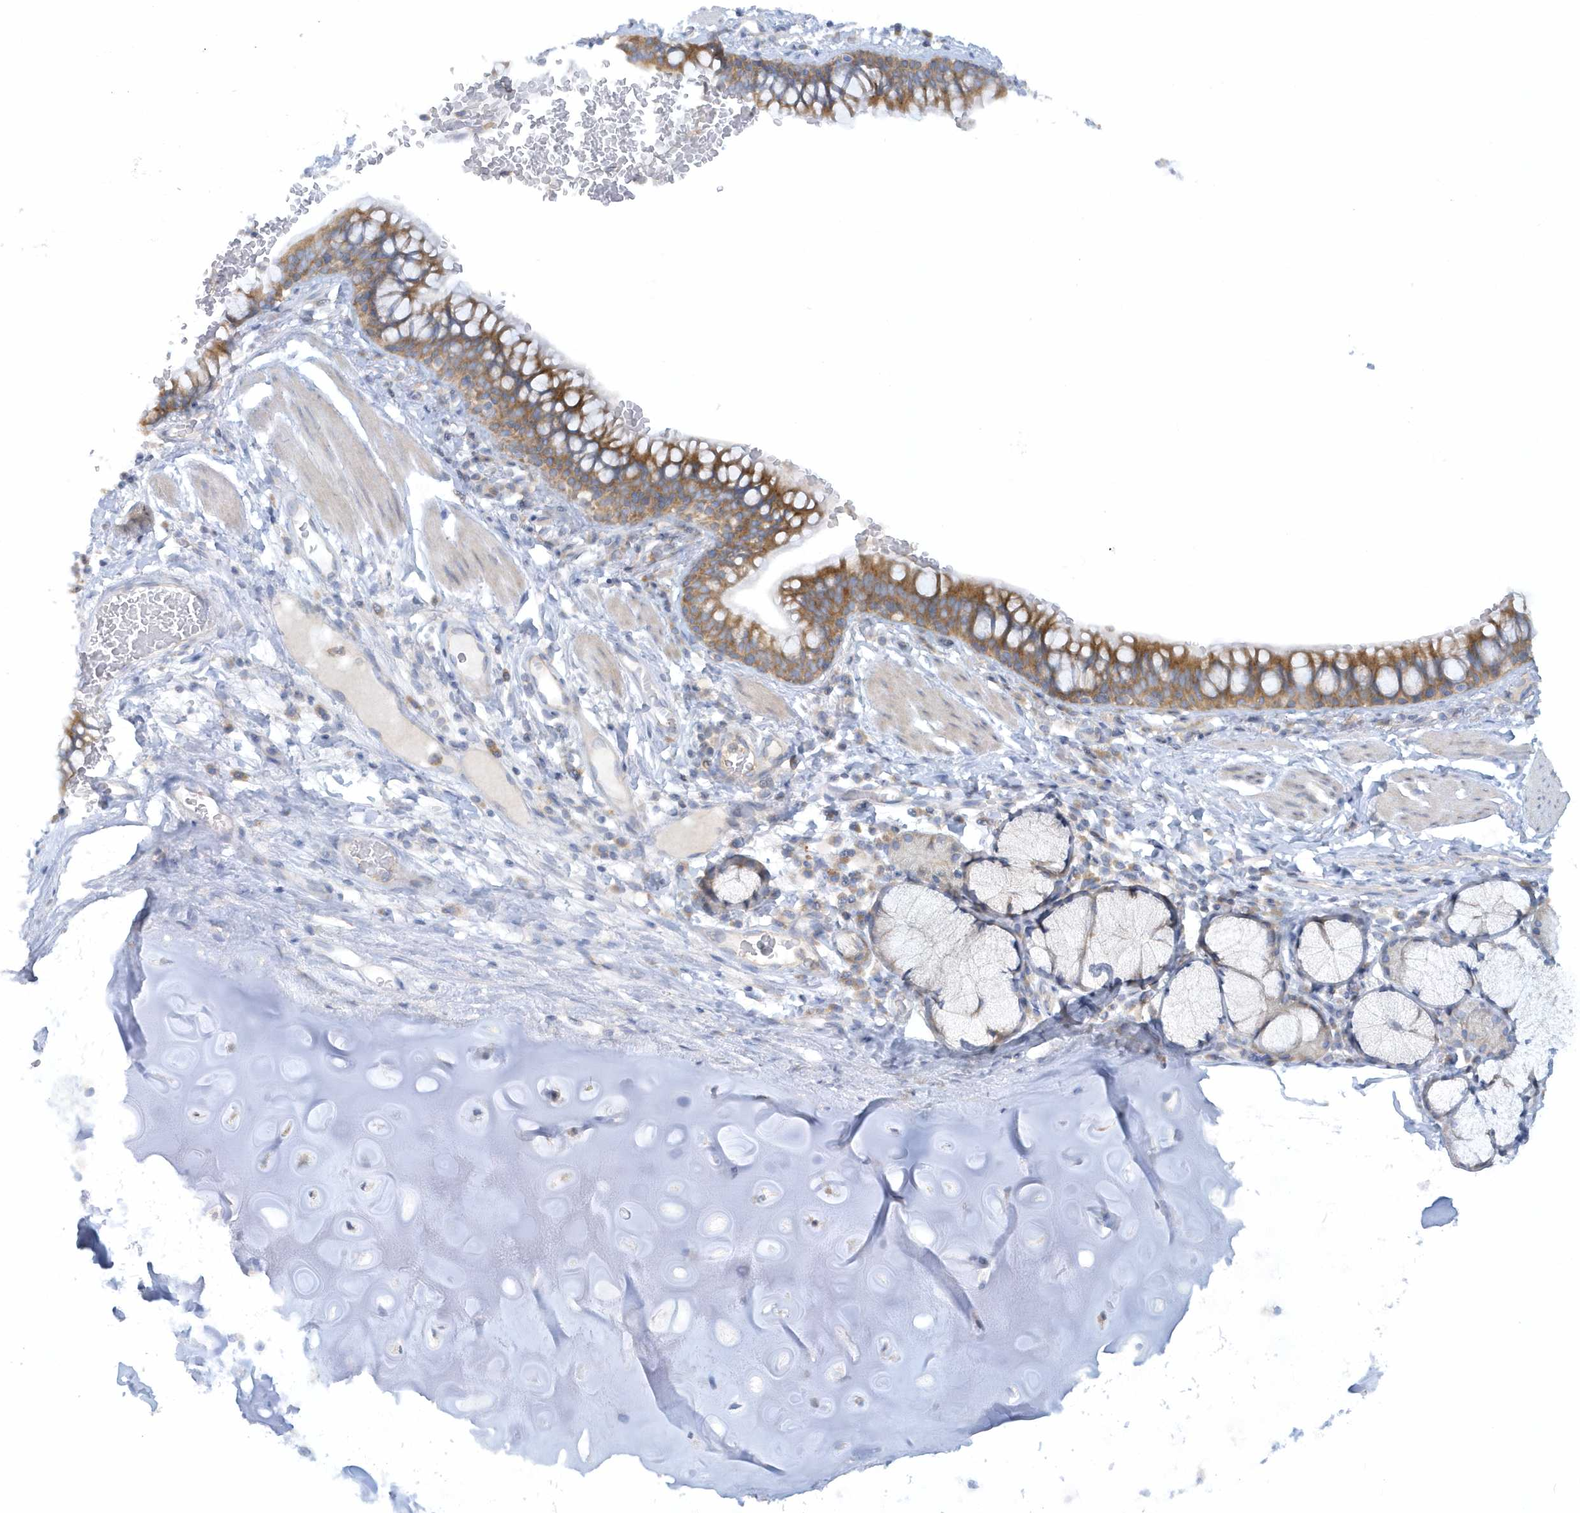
{"staining": {"intensity": "moderate", "quantity": ">75%", "location": "cytoplasmic/membranous"}, "tissue": "bronchus", "cell_type": "Respiratory epithelial cells", "image_type": "normal", "snomed": [{"axis": "morphology", "description": "Normal tissue, NOS"}, {"axis": "topography", "description": "Cartilage tissue"}, {"axis": "topography", "description": "Bronchus"}], "caption": "IHC histopathology image of unremarkable human bronchus stained for a protein (brown), which exhibits medium levels of moderate cytoplasmic/membranous expression in about >75% of respiratory epithelial cells.", "gene": "CNOT10", "patient": {"sex": "female", "age": 36}}